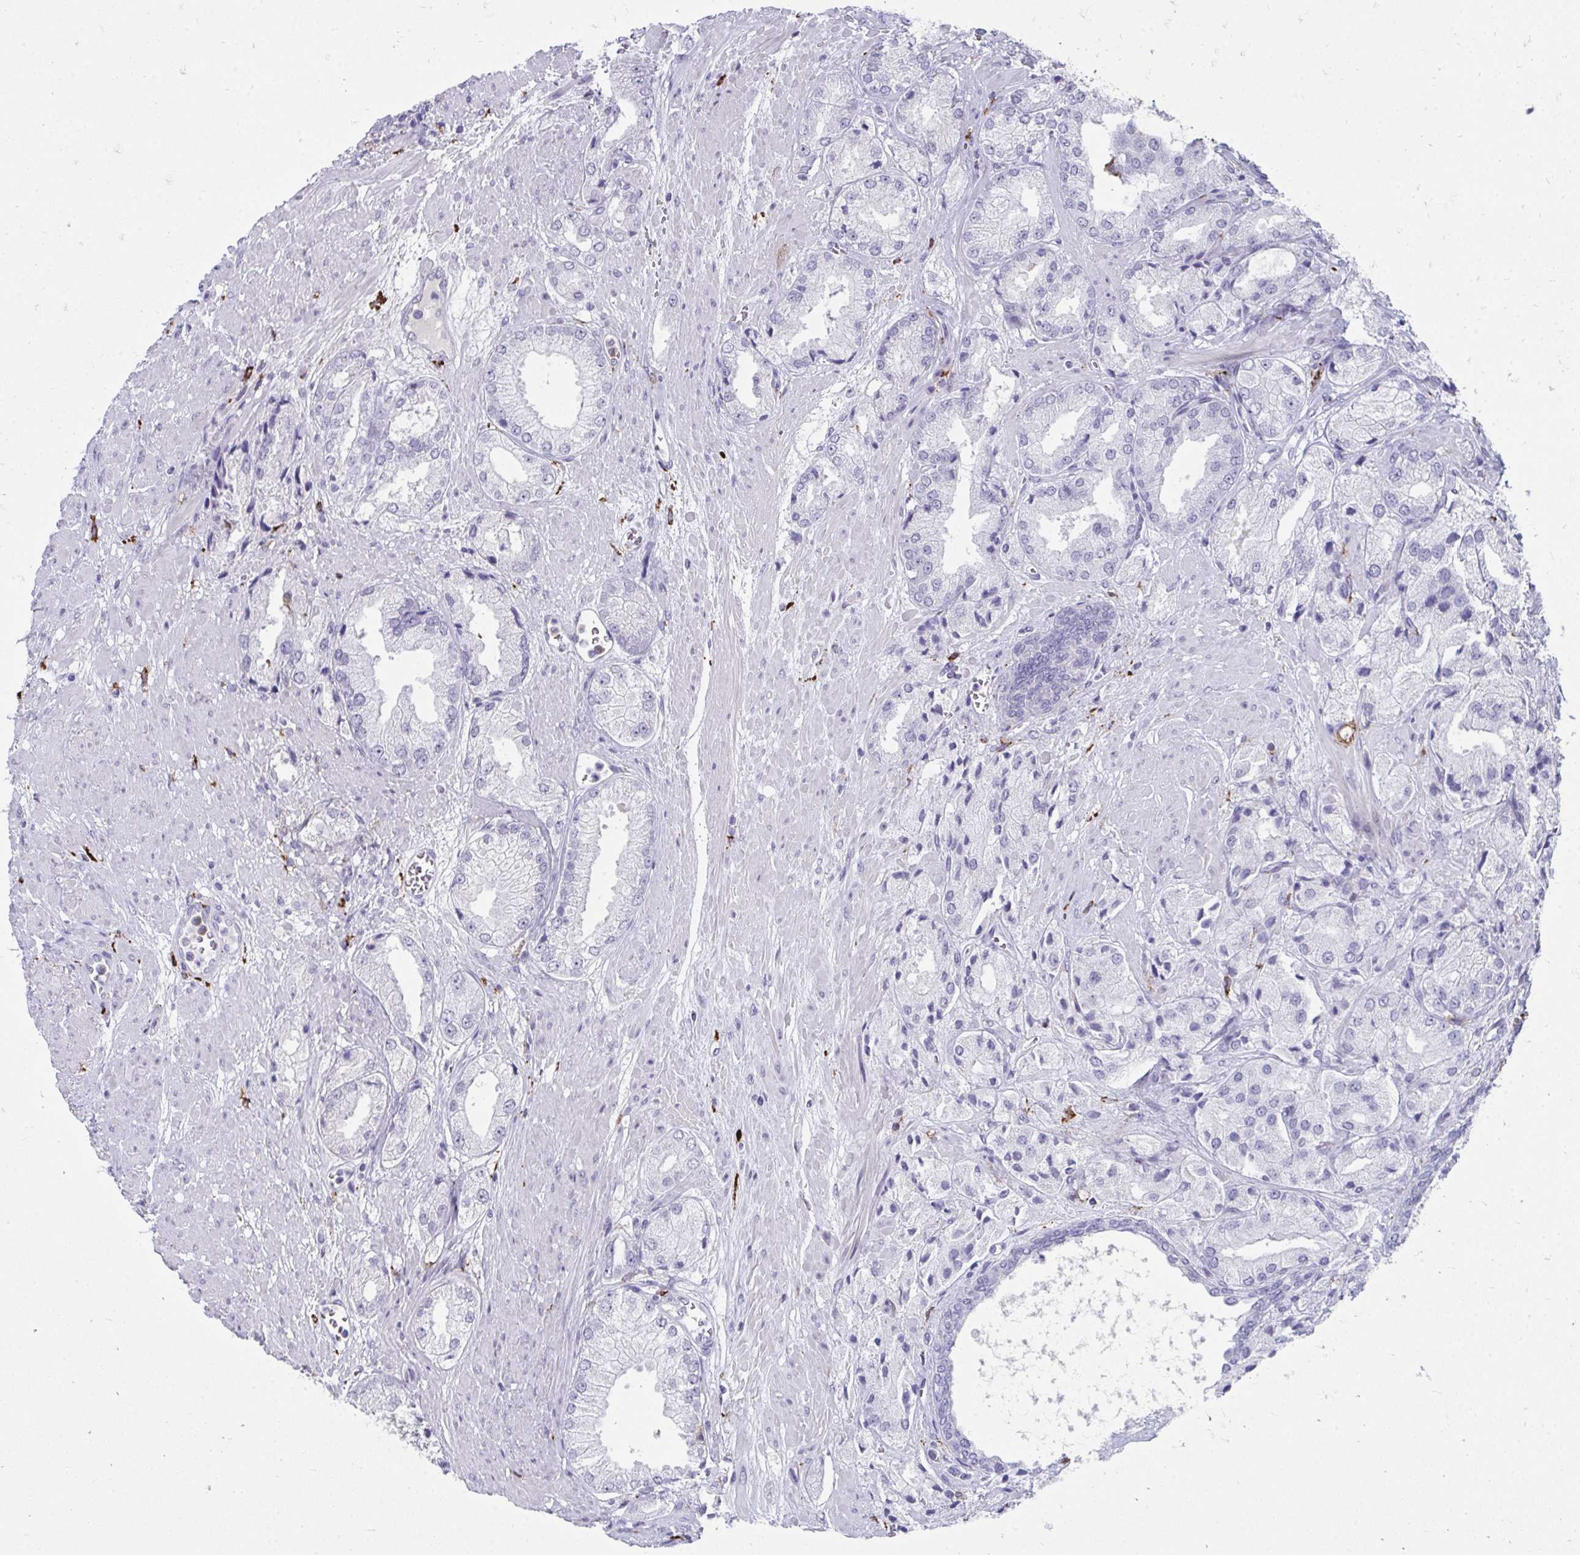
{"staining": {"intensity": "negative", "quantity": "none", "location": "none"}, "tissue": "prostate cancer", "cell_type": "Tumor cells", "image_type": "cancer", "snomed": [{"axis": "morphology", "description": "Adenocarcinoma, High grade"}, {"axis": "topography", "description": "Prostate"}], "caption": "High magnification brightfield microscopy of prostate adenocarcinoma (high-grade) stained with DAB (3,3'-diaminobenzidine) (brown) and counterstained with hematoxylin (blue): tumor cells show no significant positivity.", "gene": "CD163", "patient": {"sex": "male", "age": 68}}